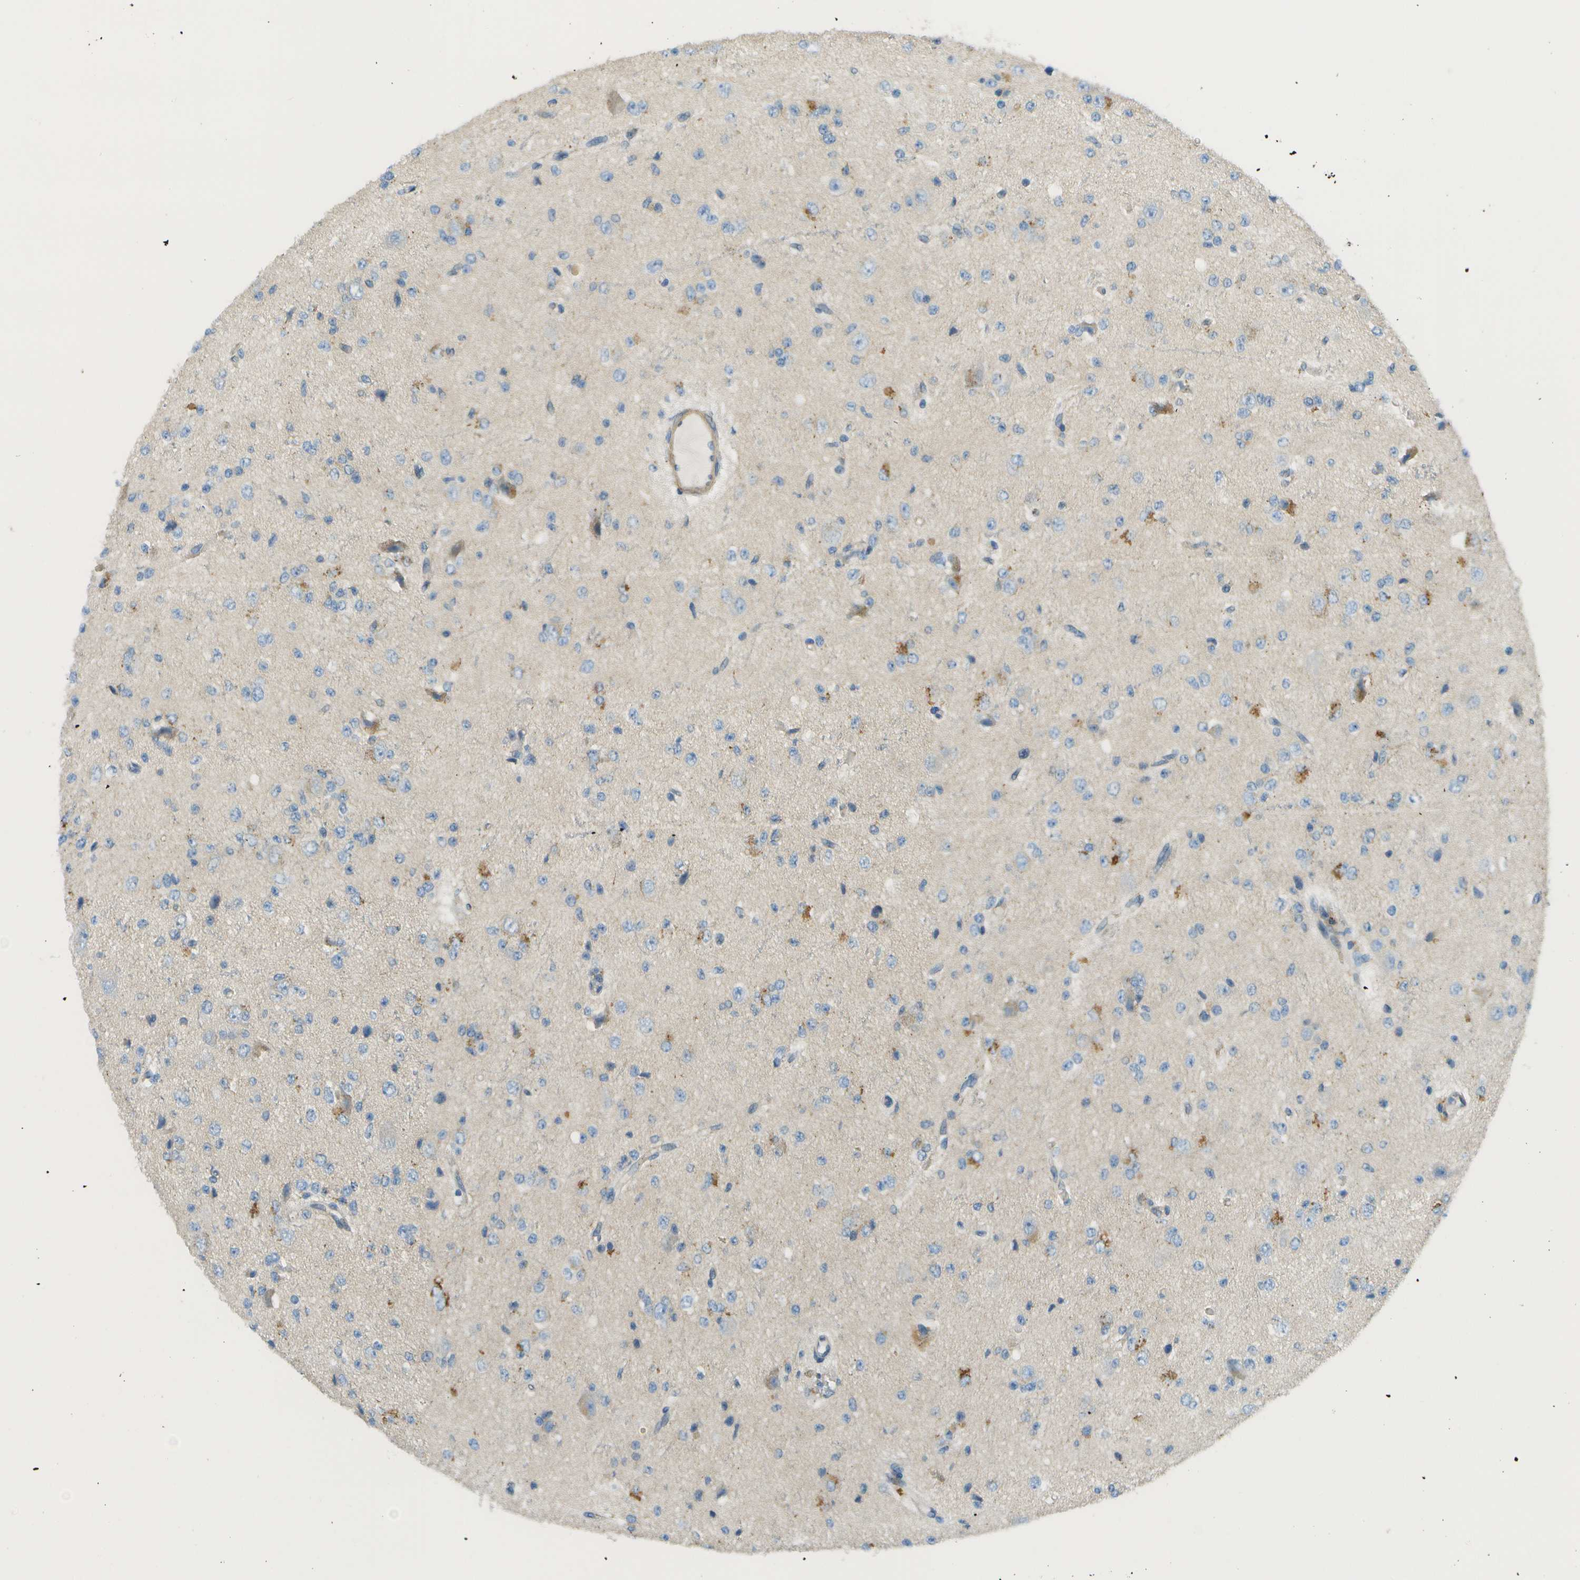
{"staining": {"intensity": "negative", "quantity": "none", "location": "none"}, "tissue": "glioma", "cell_type": "Tumor cells", "image_type": "cancer", "snomed": [{"axis": "morphology", "description": "Glioma, malignant, High grade"}, {"axis": "topography", "description": "pancreas cauda"}], "caption": "Immunohistochemistry (IHC) histopathology image of human high-grade glioma (malignant) stained for a protein (brown), which exhibits no staining in tumor cells.", "gene": "MYH11", "patient": {"sex": "male", "age": 60}}